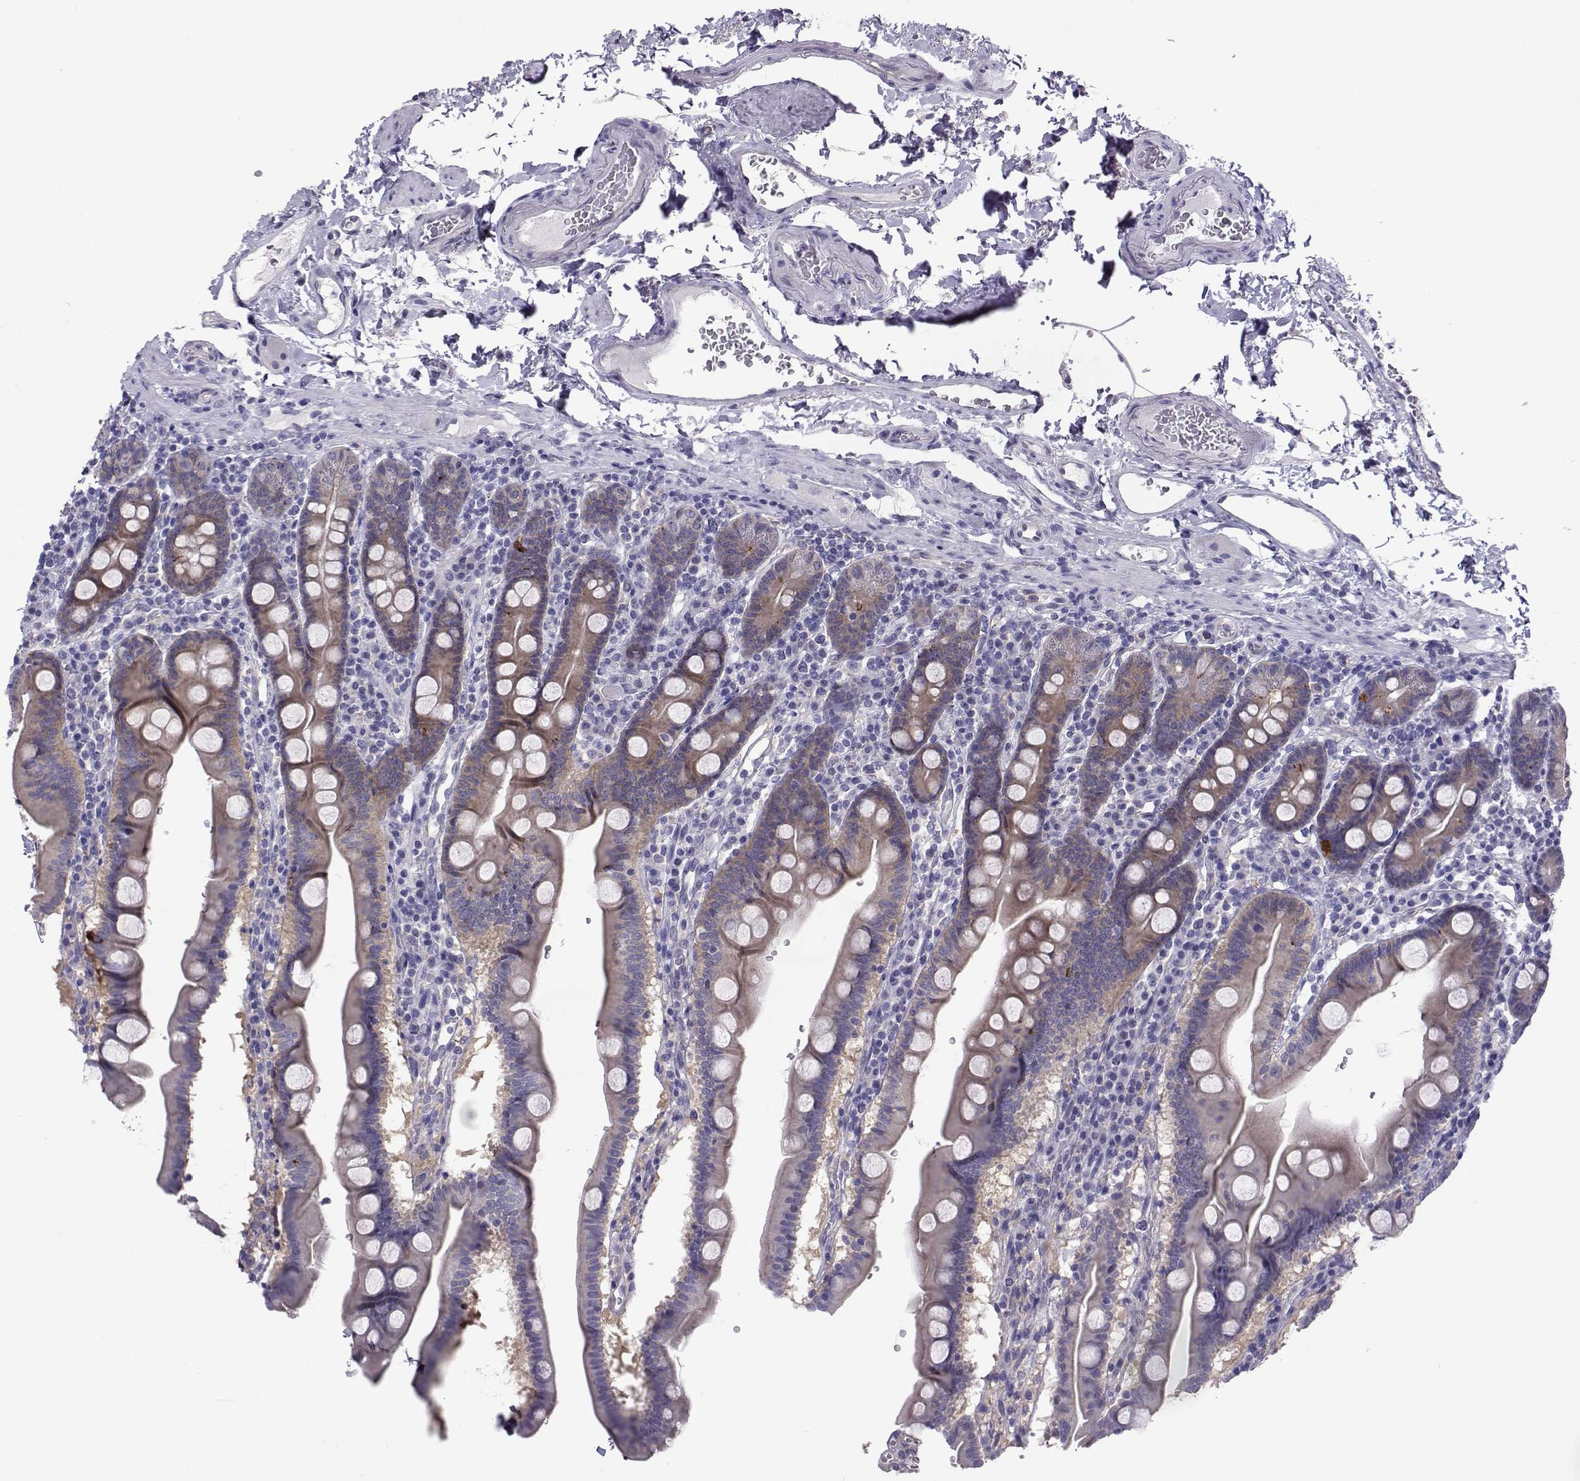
{"staining": {"intensity": "weak", "quantity": "<25%", "location": "cytoplasmic/membranous"}, "tissue": "duodenum", "cell_type": "Glandular cells", "image_type": "normal", "snomed": [{"axis": "morphology", "description": "Normal tissue, NOS"}, {"axis": "topography", "description": "Duodenum"}], "caption": "Glandular cells show no significant staining in unremarkable duodenum. (Brightfield microscopy of DAB (3,3'-diaminobenzidine) immunohistochemistry at high magnification).", "gene": "COL22A1", "patient": {"sex": "male", "age": 59}}